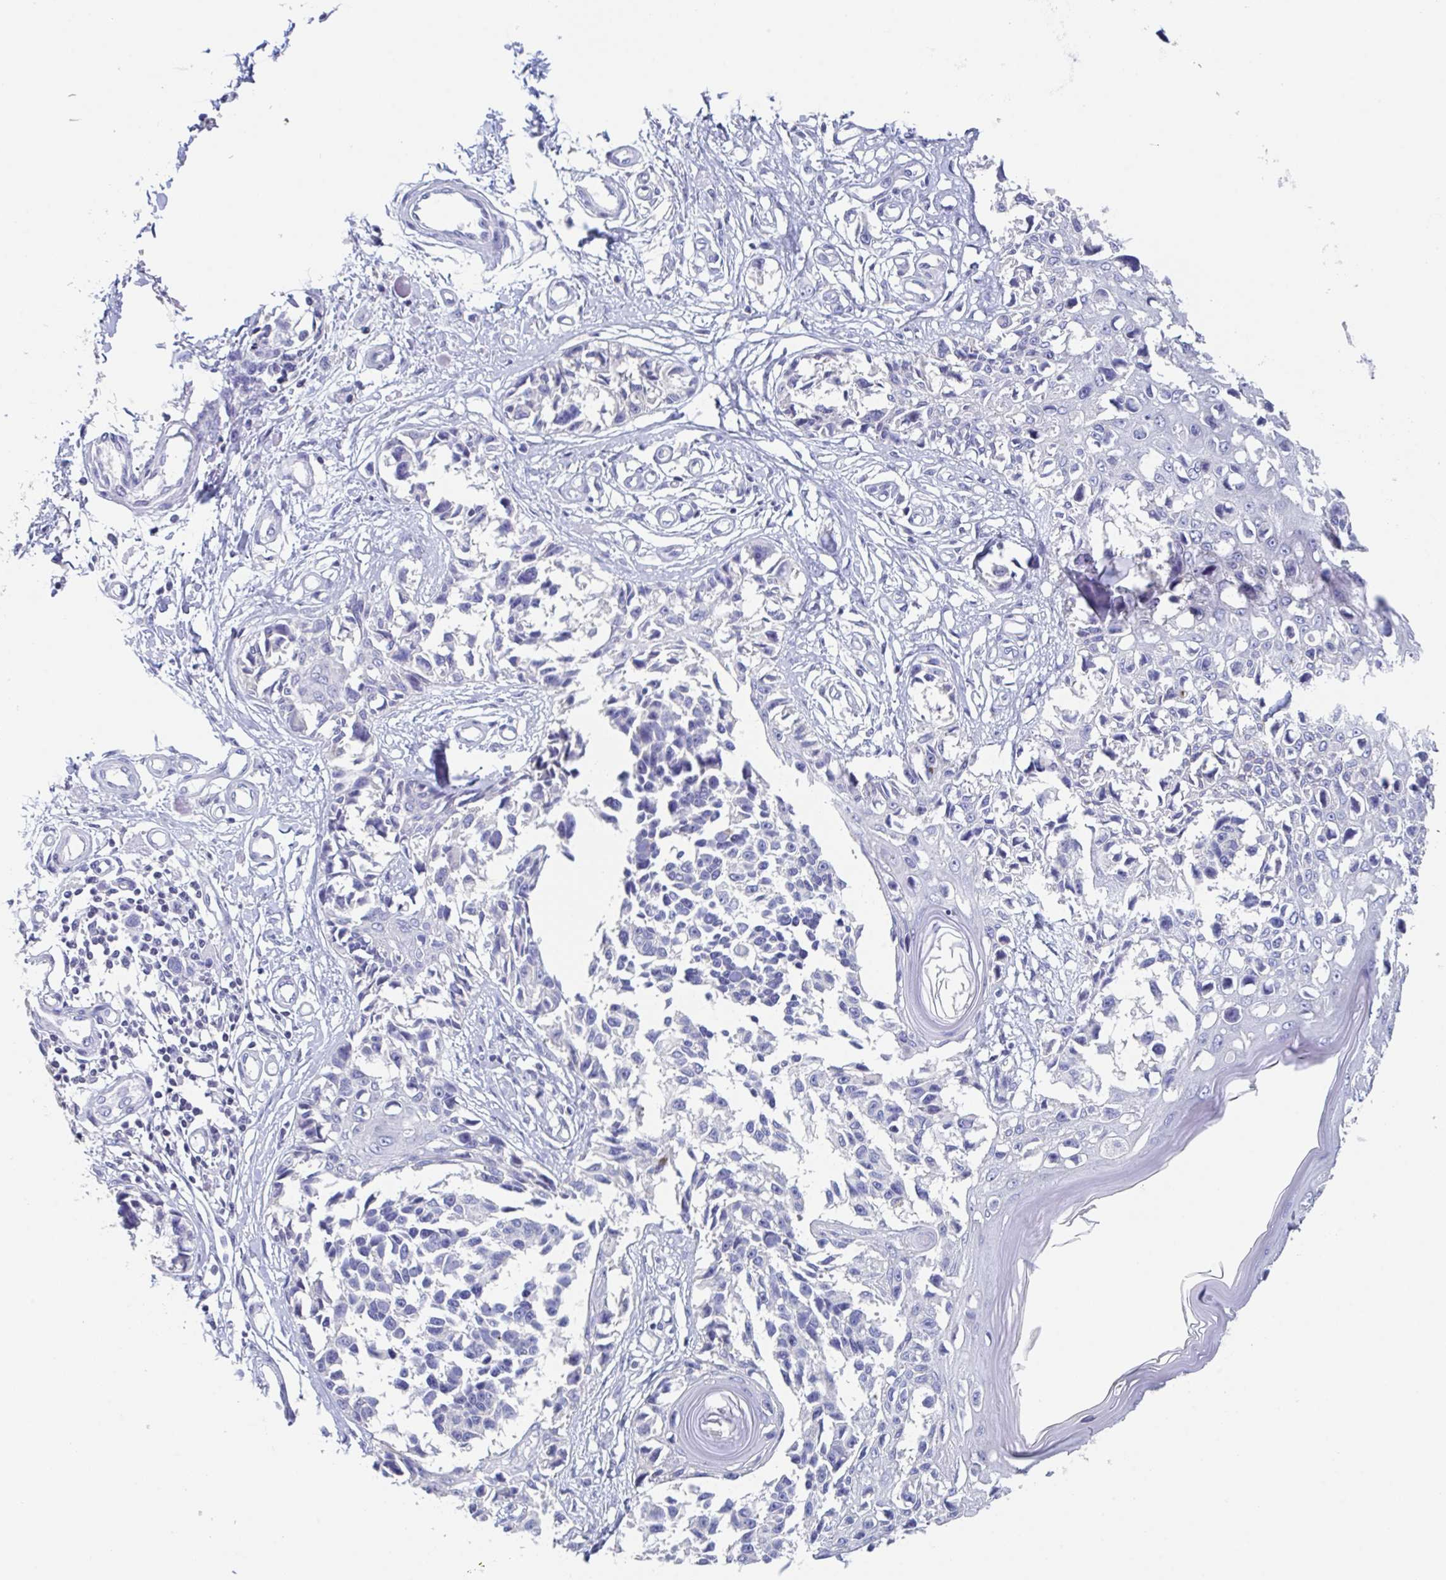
{"staining": {"intensity": "negative", "quantity": "none", "location": "none"}, "tissue": "melanoma", "cell_type": "Tumor cells", "image_type": "cancer", "snomed": [{"axis": "morphology", "description": "Malignant melanoma, NOS"}, {"axis": "topography", "description": "Skin"}], "caption": "Image shows no significant protein staining in tumor cells of melanoma.", "gene": "LRRC58", "patient": {"sex": "male", "age": 73}}